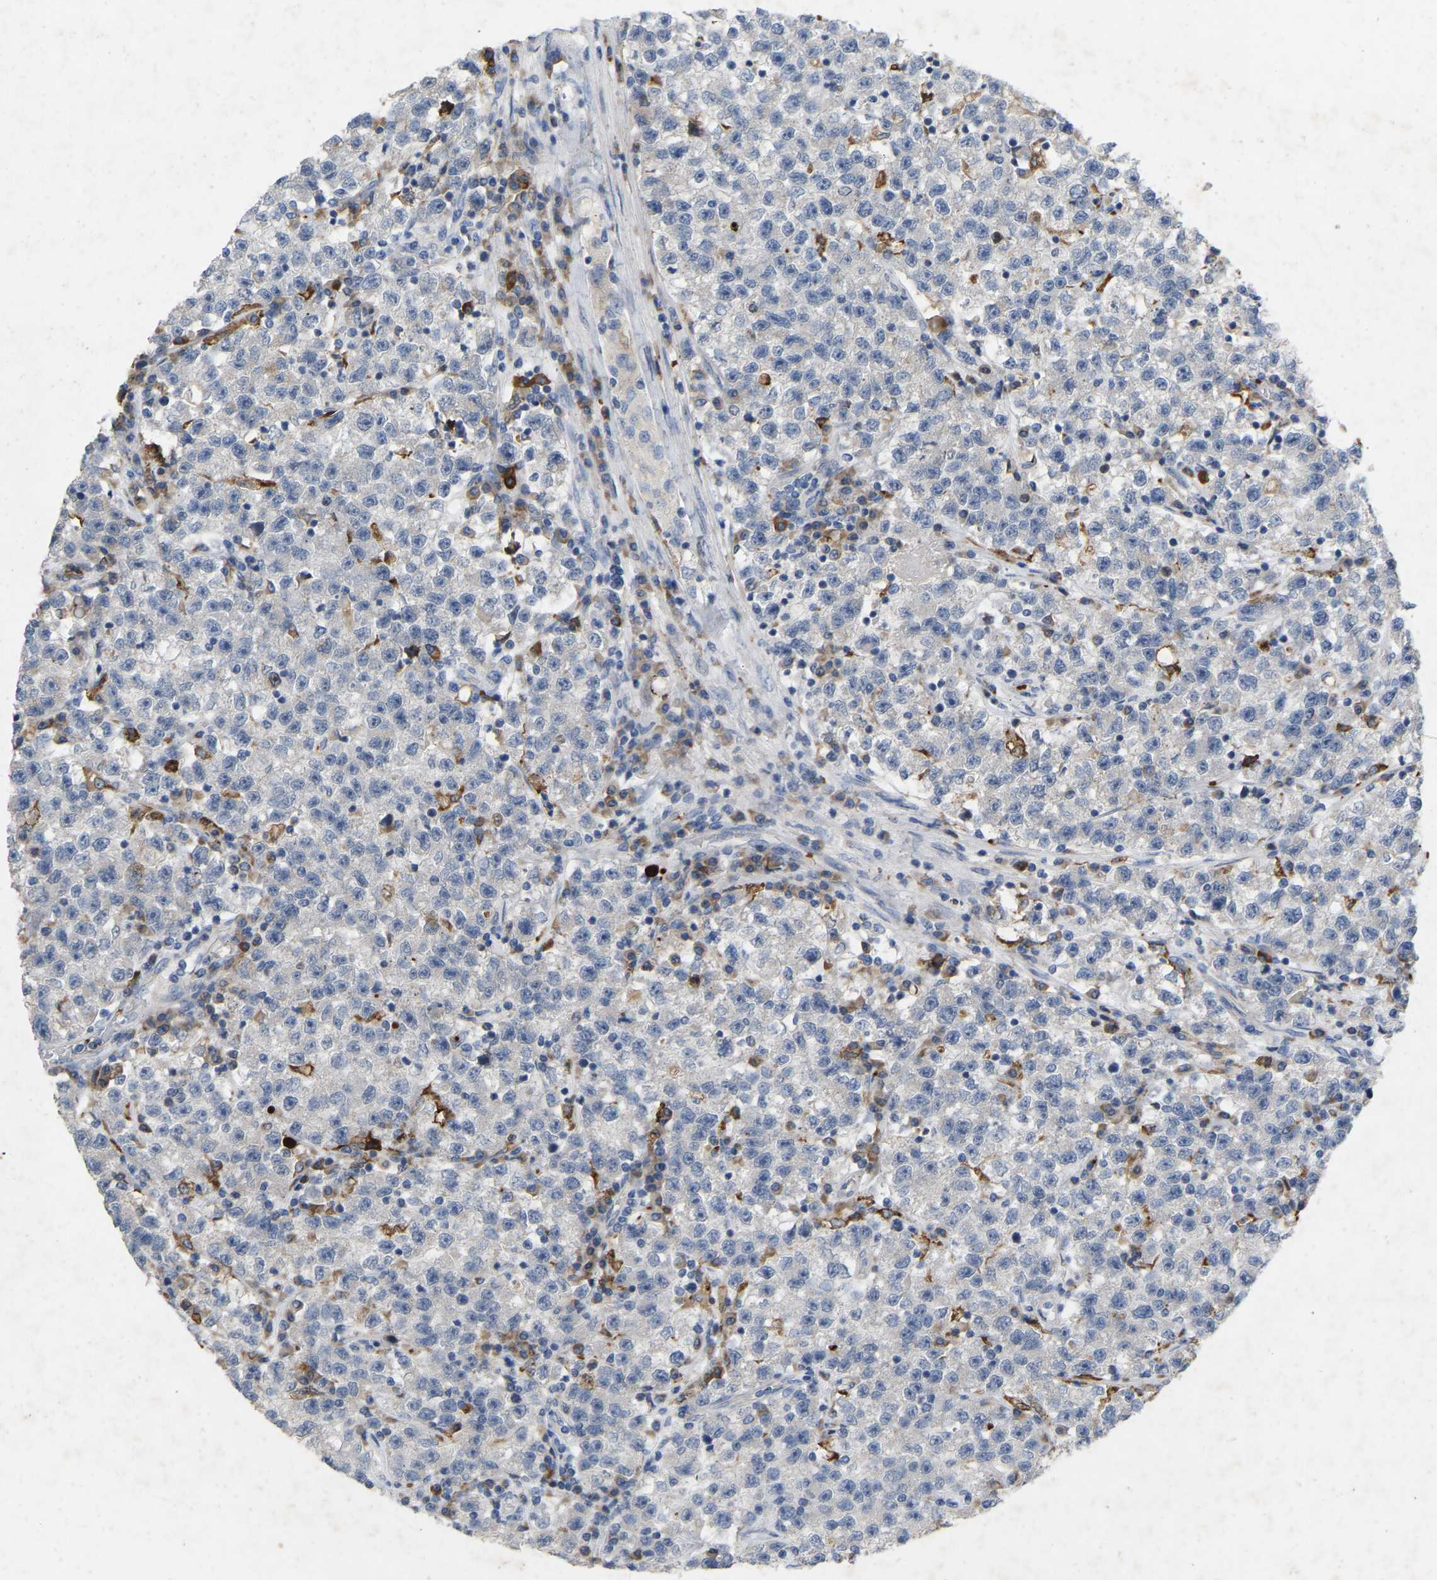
{"staining": {"intensity": "negative", "quantity": "none", "location": "none"}, "tissue": "testis cancer", "cell_type": "Tumor cells", "image_type": "cancer", "snomed": [{"axis": "morphology", "description": "Seminoma, NOS"}, {"axis": "topography", "description": "Testis"}], "caption": "Immunohistochemistry (IHC) of human testis cancer (seminoma) displays no staining in tumor cells.", "gene": "RHEB", "patient": {"sex": "male", "age": 22}}